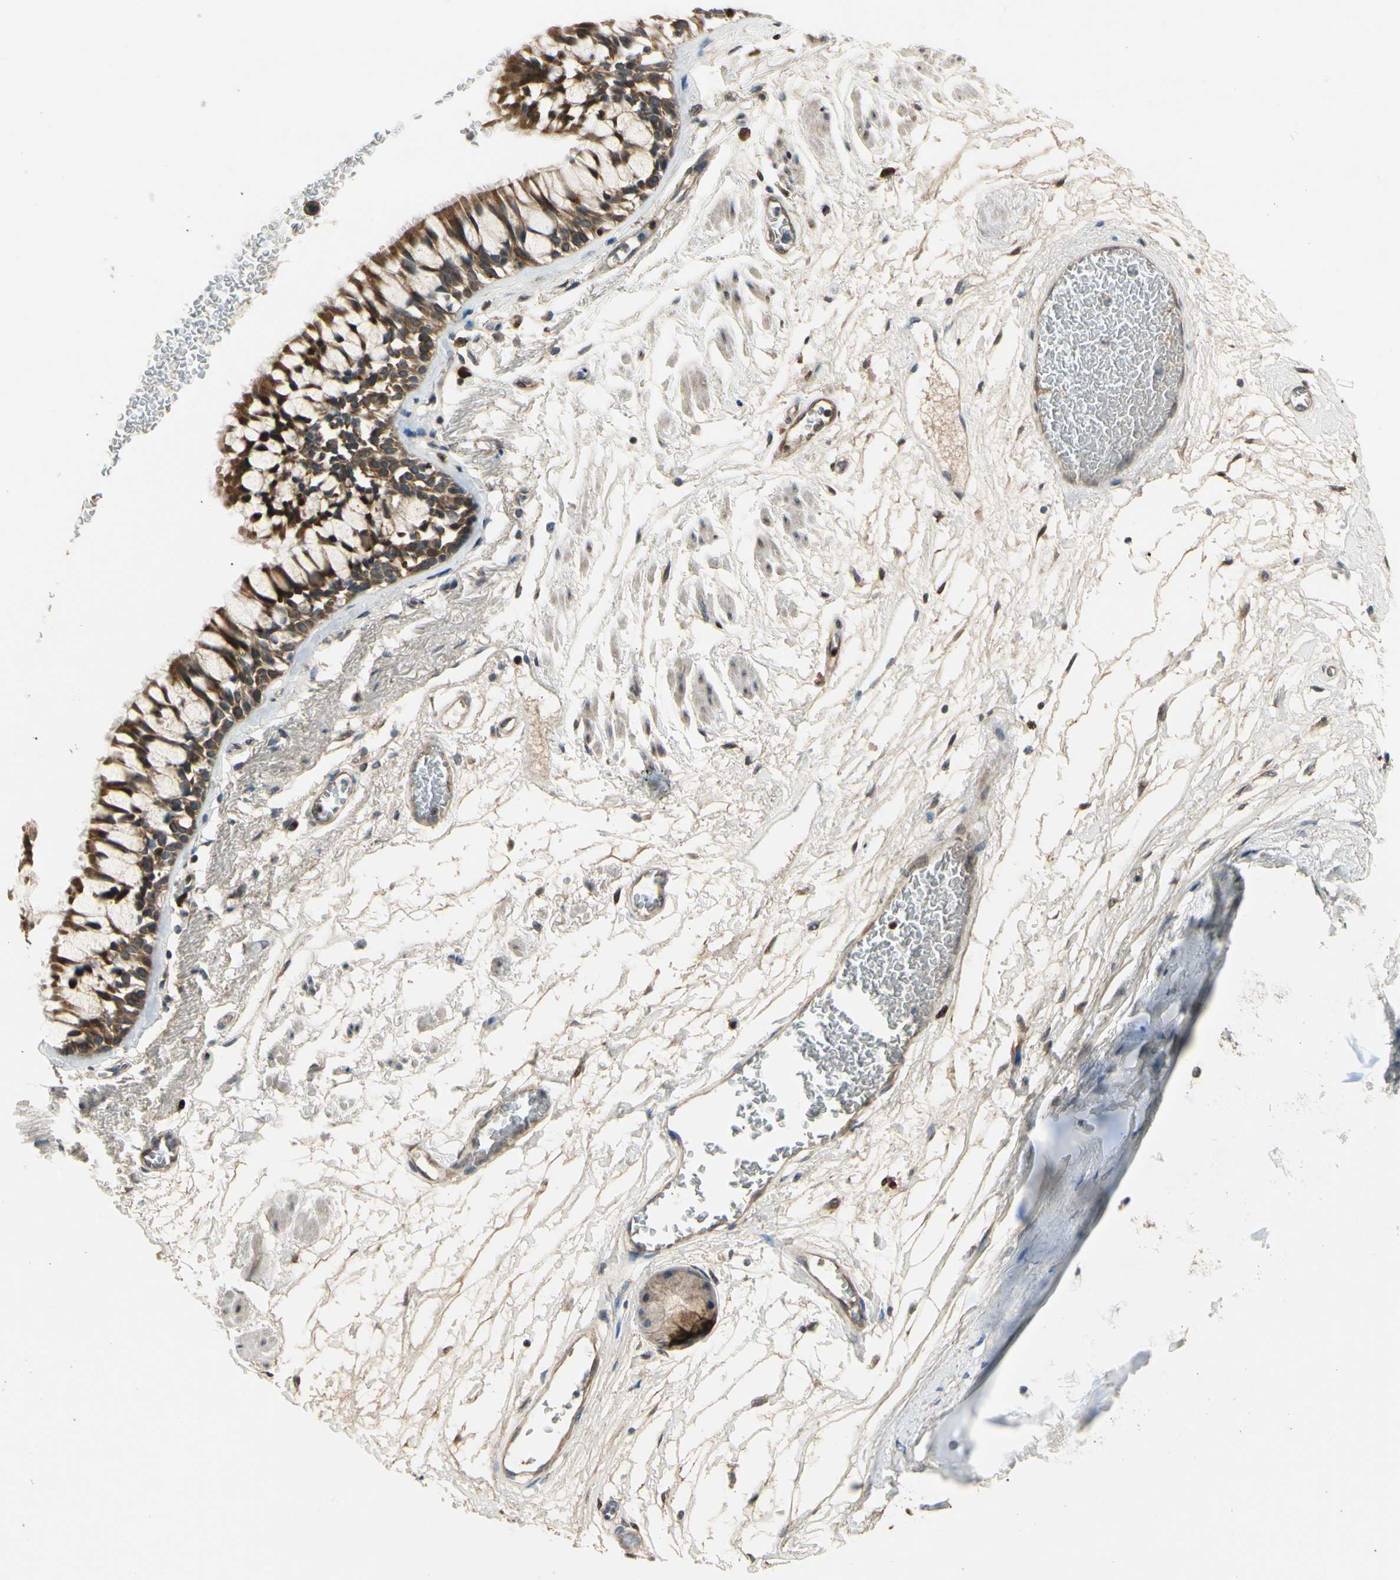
{"staining": {"intensity": "strong", "quantity": ">75%", "location": "cytoplasmic/membranous"}, "tissue": "bronchus", "cell_type": "Respiratory epithelial cells", "image_type": "normal", "snomed": [{"axis": "morphology", "description": "Normal tissue, NOS"}, {"axis": "topography", "description": "Bronchus"}], "caption": "Brown immunohistochemical staining in normal bronchus shows strong cytoplasmic/membranous positivity in approximately >75% of respiratory epithelial cells. The staining is performed using DAB (3,3'-diaminobenzidine) brown chromogen to label protein expression. The nuclei are counter-stained blue using hematoxylin.", "gene": "CGREF1", "patient": {"sex": "male", "age": 66}}